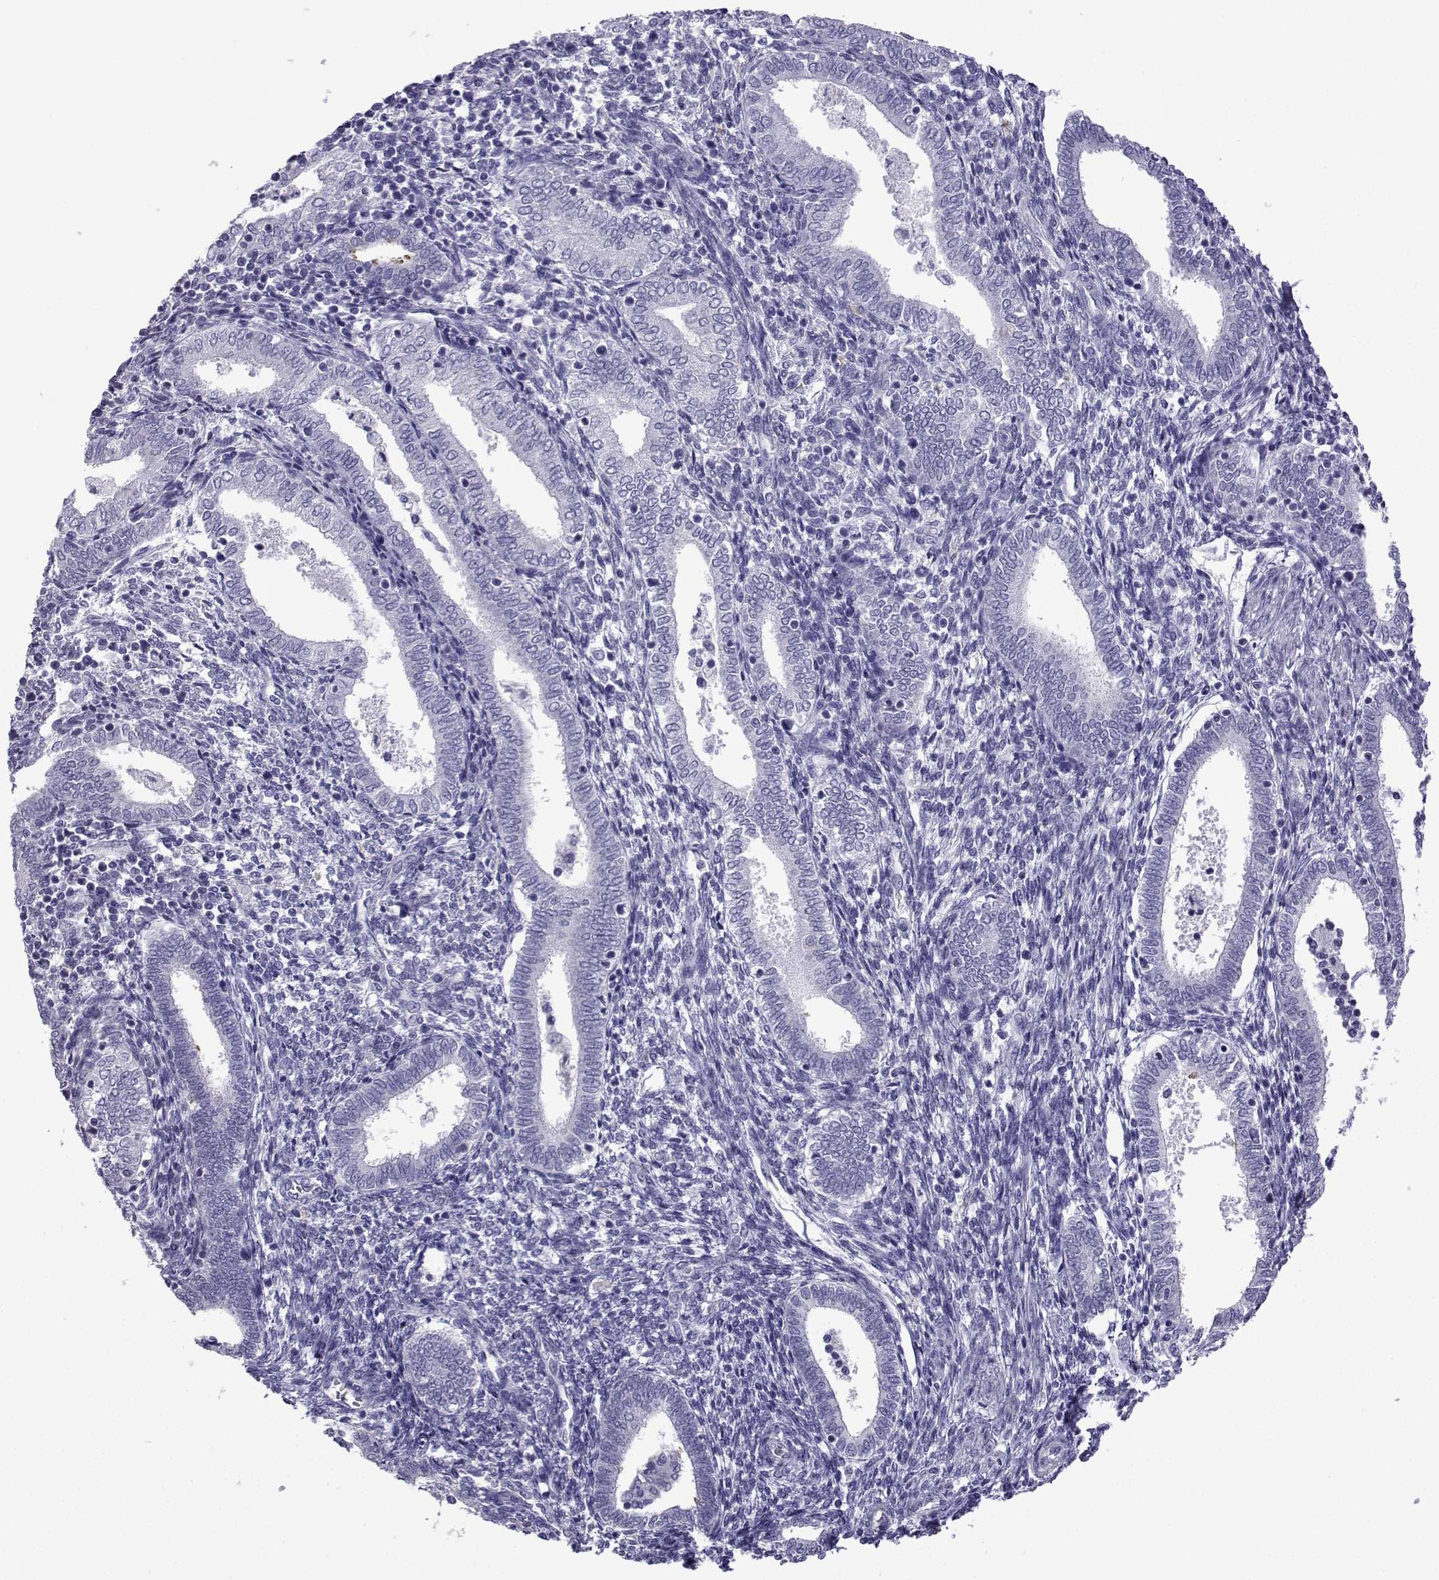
{"staining": {"intensity": "negative", "quantity": "none", "location": "none"}, "tissue": "endometrium", "cell_type": "Cells in endometrial stroma", "image_type": "normal", "snomed": [{"axis": "morphology", "description": "Normal tissue, NOS"}, {"axis": "topography", "description": "Endometrium"}], "caption": "Immunohistochemistry of benign human endometrium exhibits no expression in cells in endometrial stroma.", "gene": "CFAP70", "patient": {"sex": "female", "age": 42}}